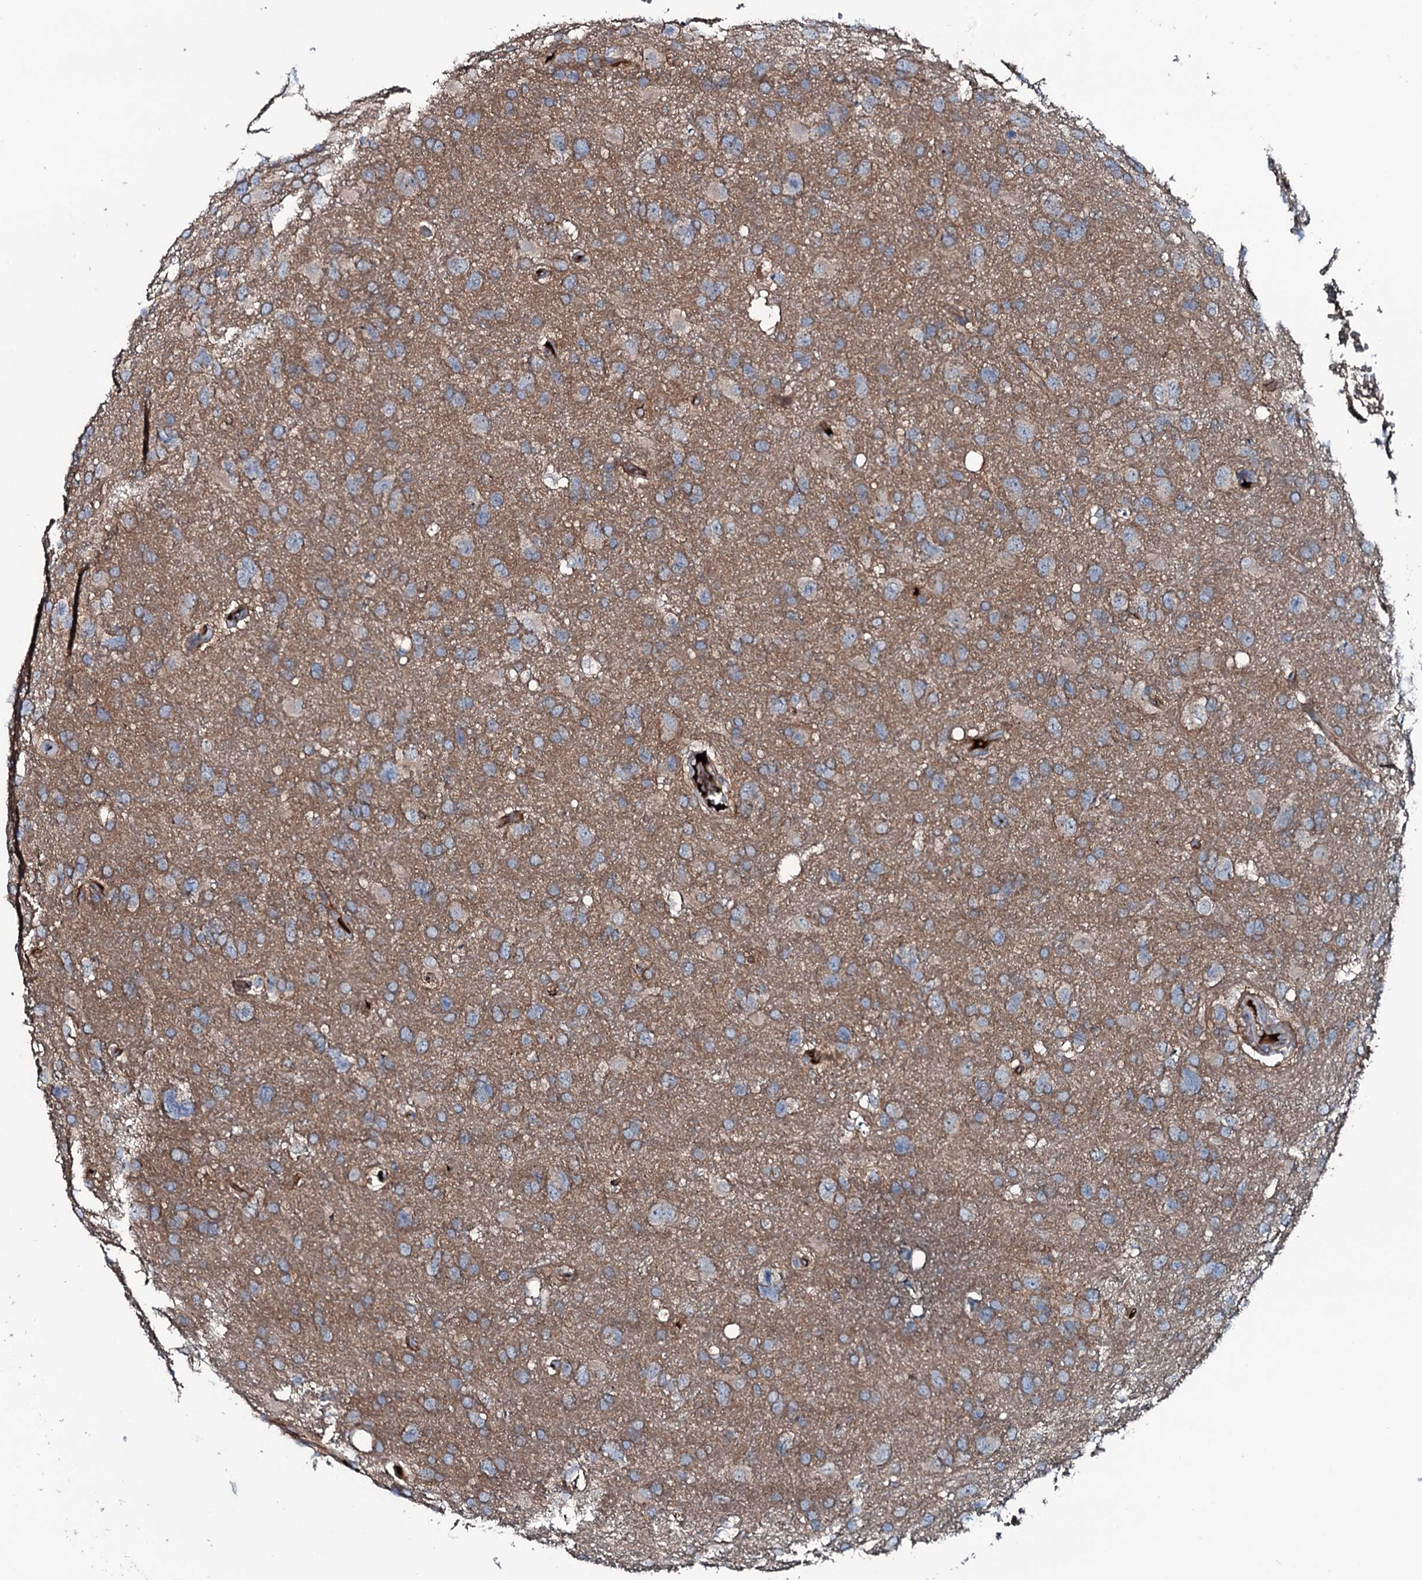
{"staining": {"intensity": "negative", "quantity": "none", "location": "none"}, "tissue": "glioma", "cell_type": "Tumor cells", "image_type": "cancer", "snomed": [{"axis": "morphology", "description": "Glioma, malignant, High grade"}, {"axis": "topography", "description": "Brain"}], "caption": "A histopathology image of malignant glioma (high-grade) stained for a protein displays no brown staining in tumor cells.", "gene": "TRIM7", "patient": {"sex": "male", "age": 61}}